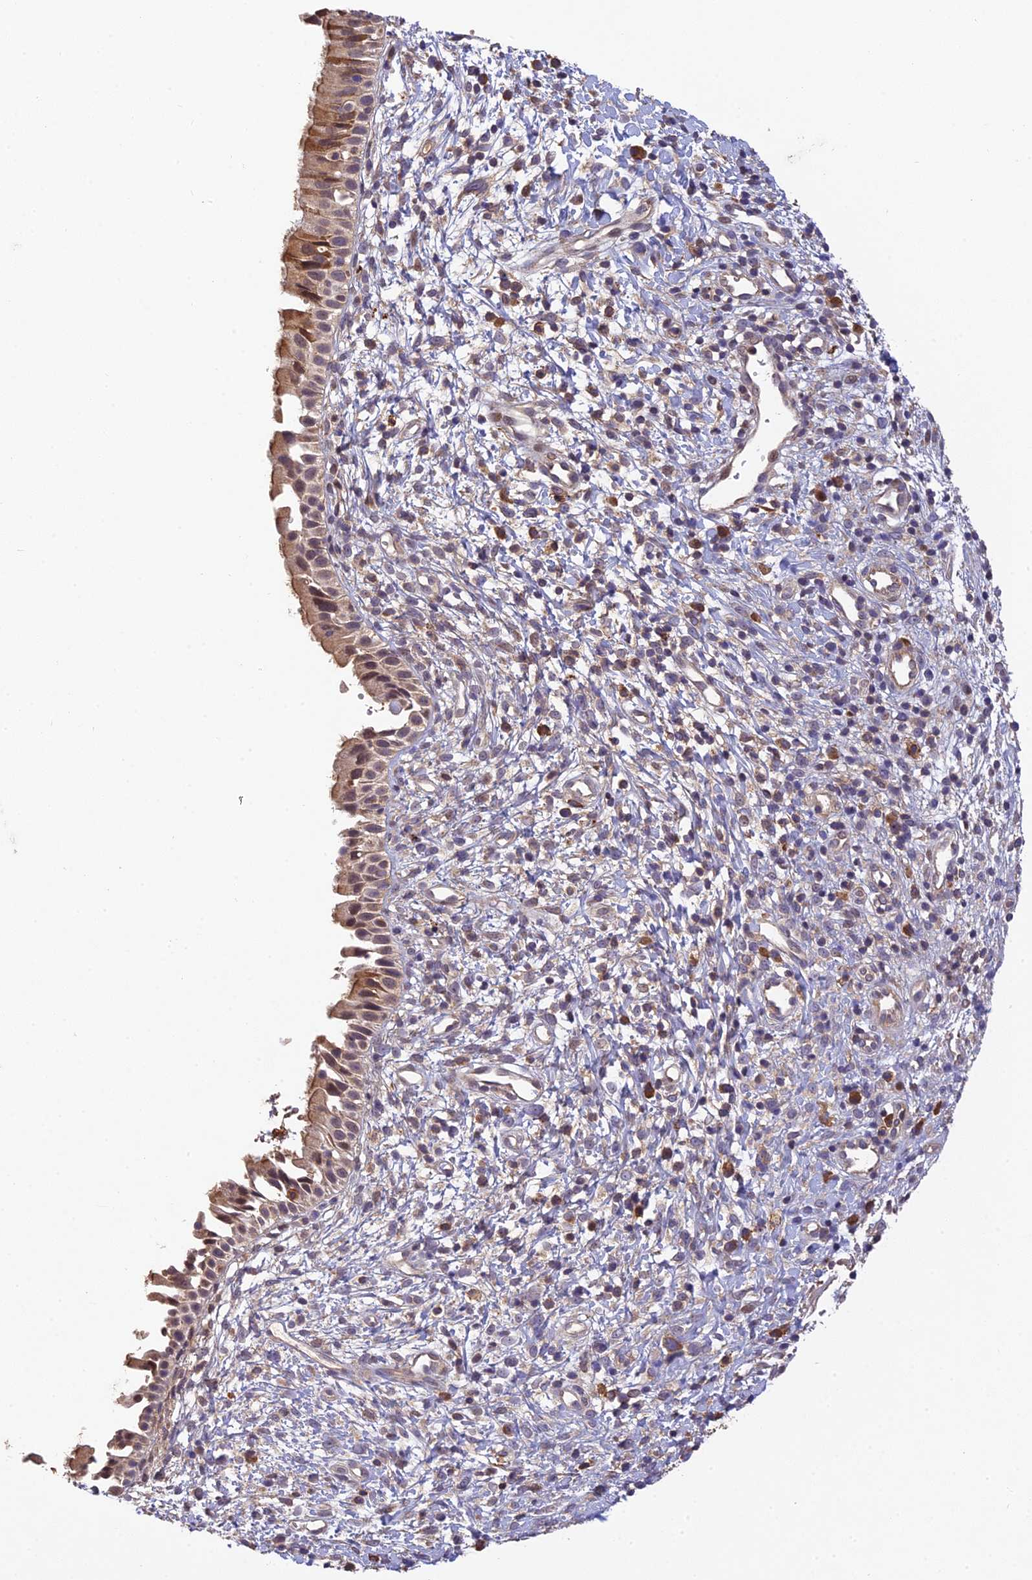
{"staining": {"intensity": "moderate", "quantity": "25%-75%", "location": "cytoplasmic/membranous,nuclear"}, "tissue": "nasopharynx", "cell_type": "Respiratory epithelial cells", "image_type": "normal", "snomed": [{"axis": "morphology", "description": "Normal tissue, NOS"}, {"axis": "topography", "description": "Nasopharynx"}], "caption": "Moderate cytoplasmic/membranous,nuclear positivity is present in about 25%-75% of respiratory epithelial cells in normal nasopharynx. (Brightfield microscopy of DAB IHC at high magnification).", "gene": "DENND5B", "patient": {"sex": "male", "age": 22}}